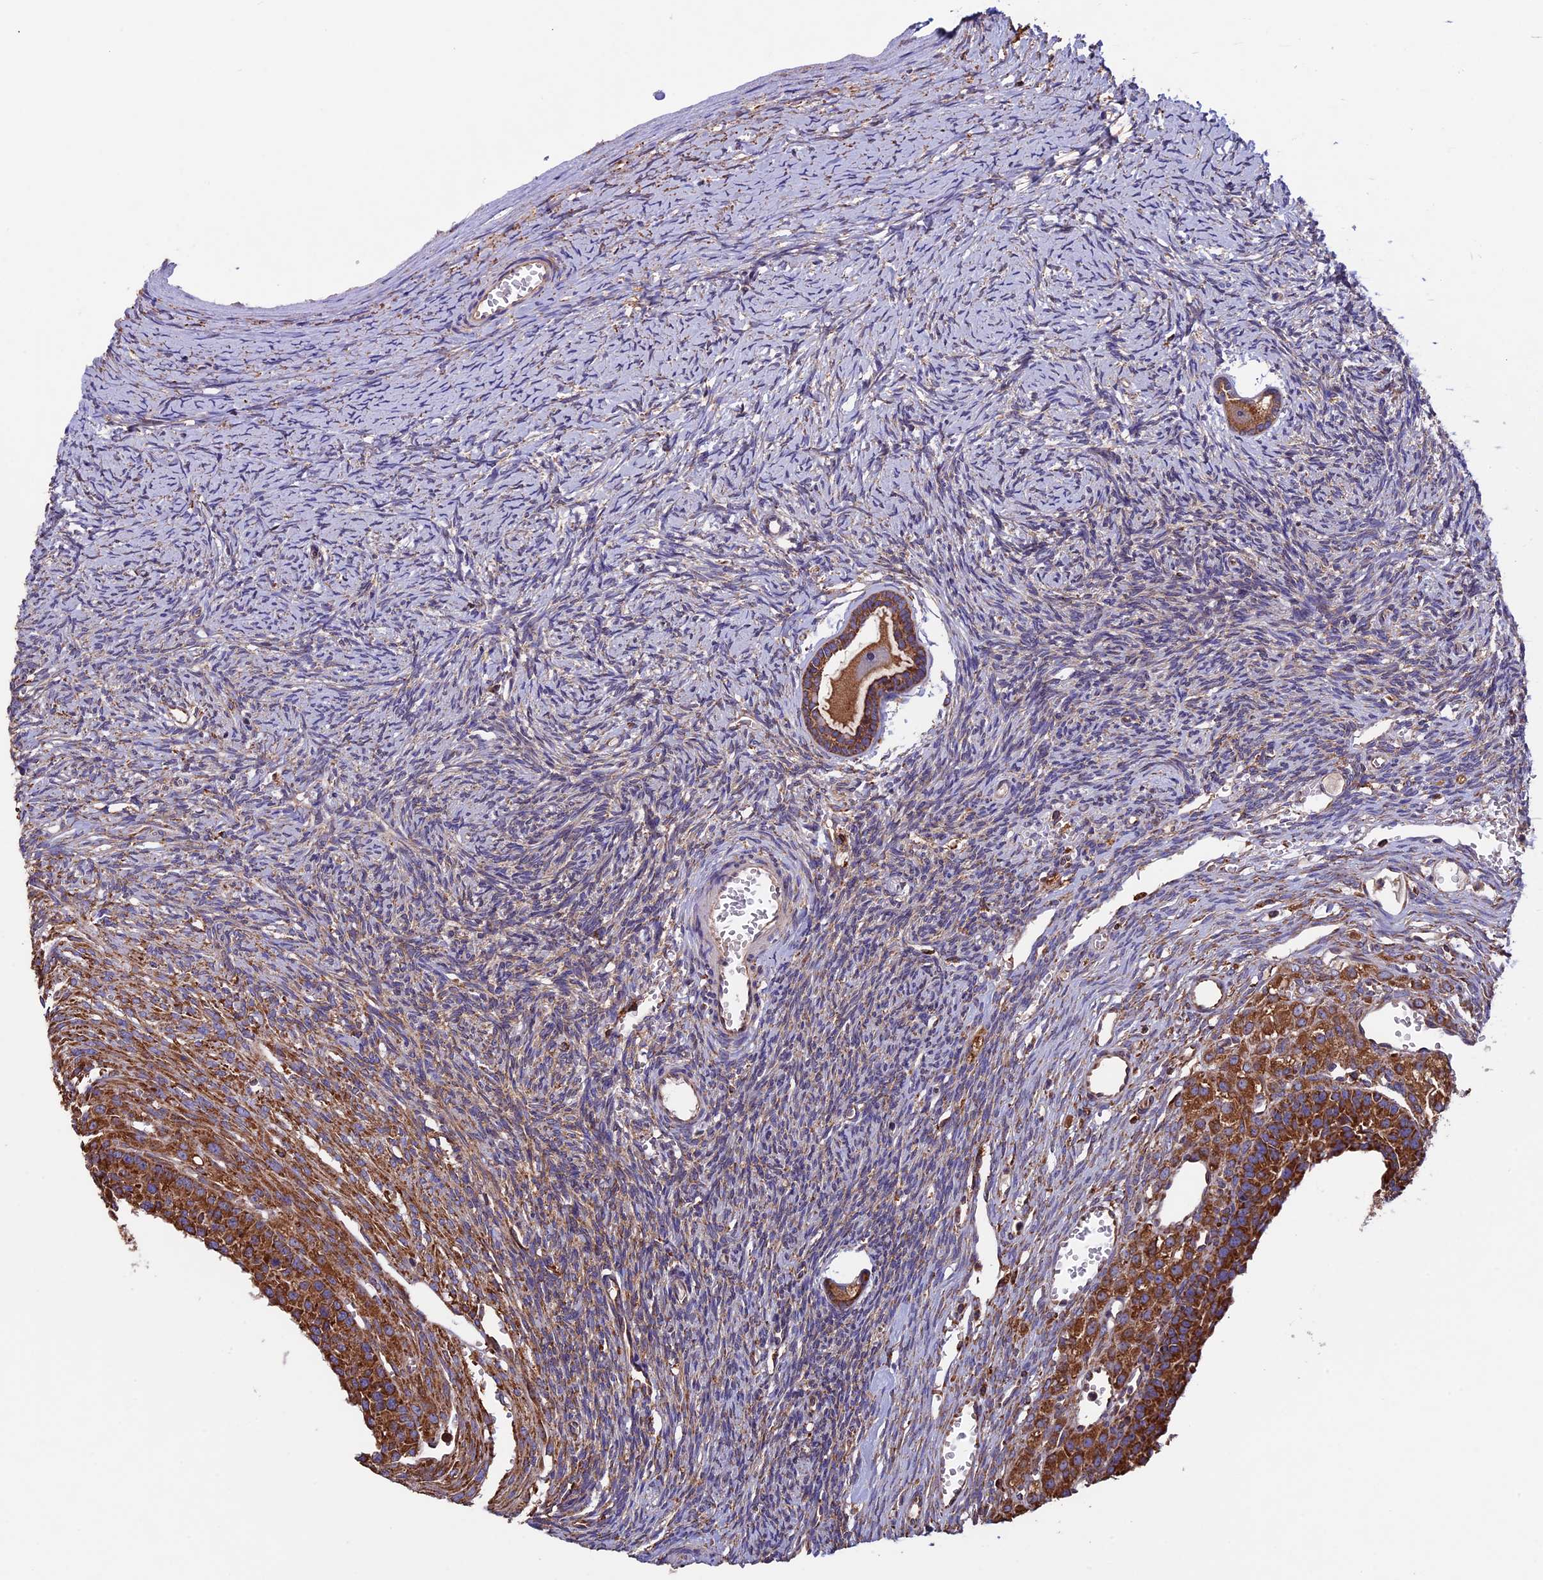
{"staining": {"intensity": "moderate", "quantity": ">75%", "location": "cytoplasmic/membranous"}, "tissue": "ovary", "cell_type": "Follicle cells", "image_type": "normal", "snomed": [{"axis": "morphology", "description": "Normal tissue, NOS"}, {"axis": "topography", "description": "Ovary"}], "caption": "Immunohistochemistry (IHC) of benign ovary reveals medium levels of moderate cytoplasmic/membranous expression in approximately >75% of follicle cells. The staining was performed using DAB (3,3'-diaminobenzidine) to visualize the protein expression in brown, while the nuclei were stained in blue with hematoxylin (Magnification: 20x).", "gene": "BTBD3", "patient": {"sex": "female", "age": 39}}